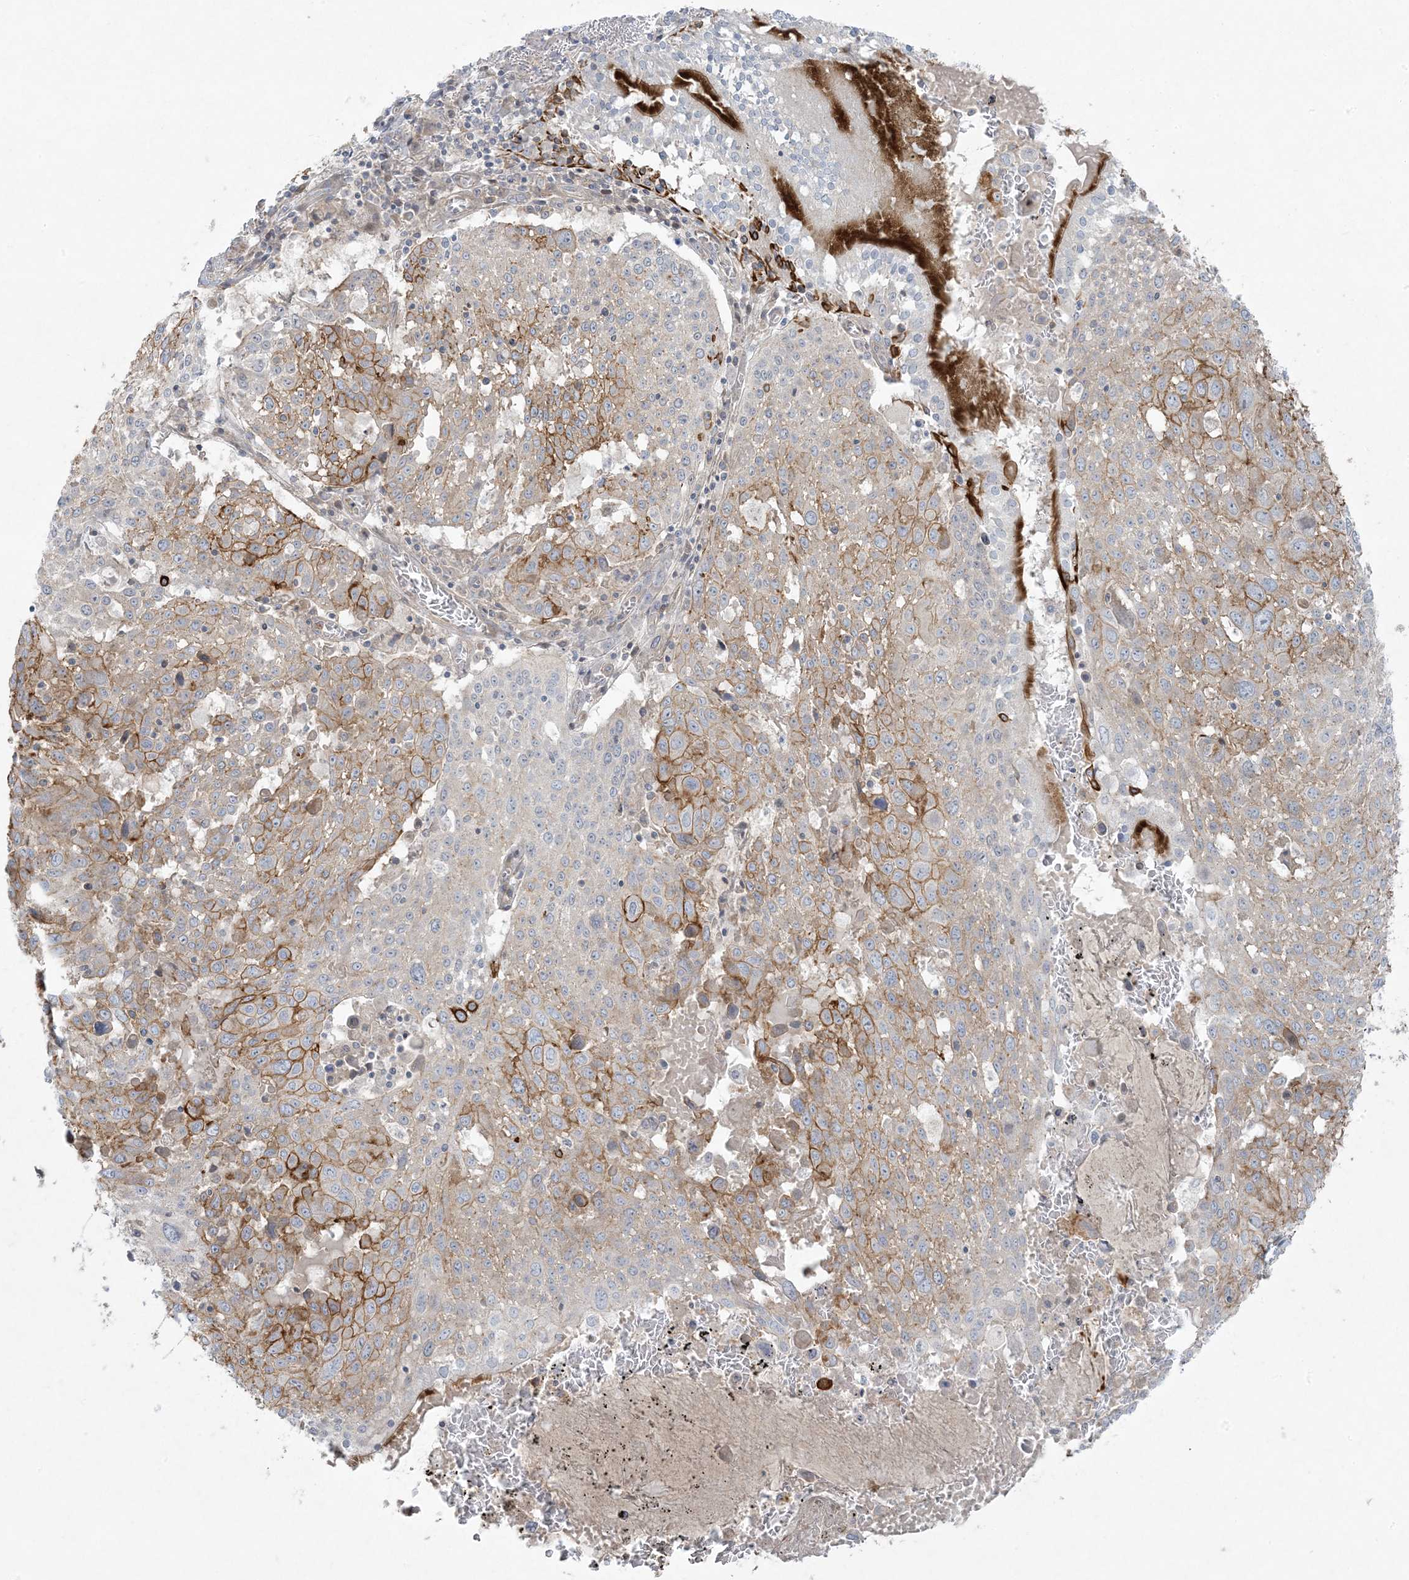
{"staining": {"intensity": "moderate", "quantity": ">75%", "location": "cytoplasmic/membranous"}, "tissue": "lung cancer", "cell_type": "Tumor cells", "image_type": "cancer", "snomed": [{"axis": "morphology", "description": "Squamous cell carcinoma, NOS"}, {"axis": "topography", "description": "Lung"}], "caption": "Immunohistochemistry of human lung cancer displays medium levels of moderate cytoplasmic/membranous staining in approximately >75% of tumor cells.", "gene": "PIK3R4", "patient": {"sex": "male", "age": 65}}